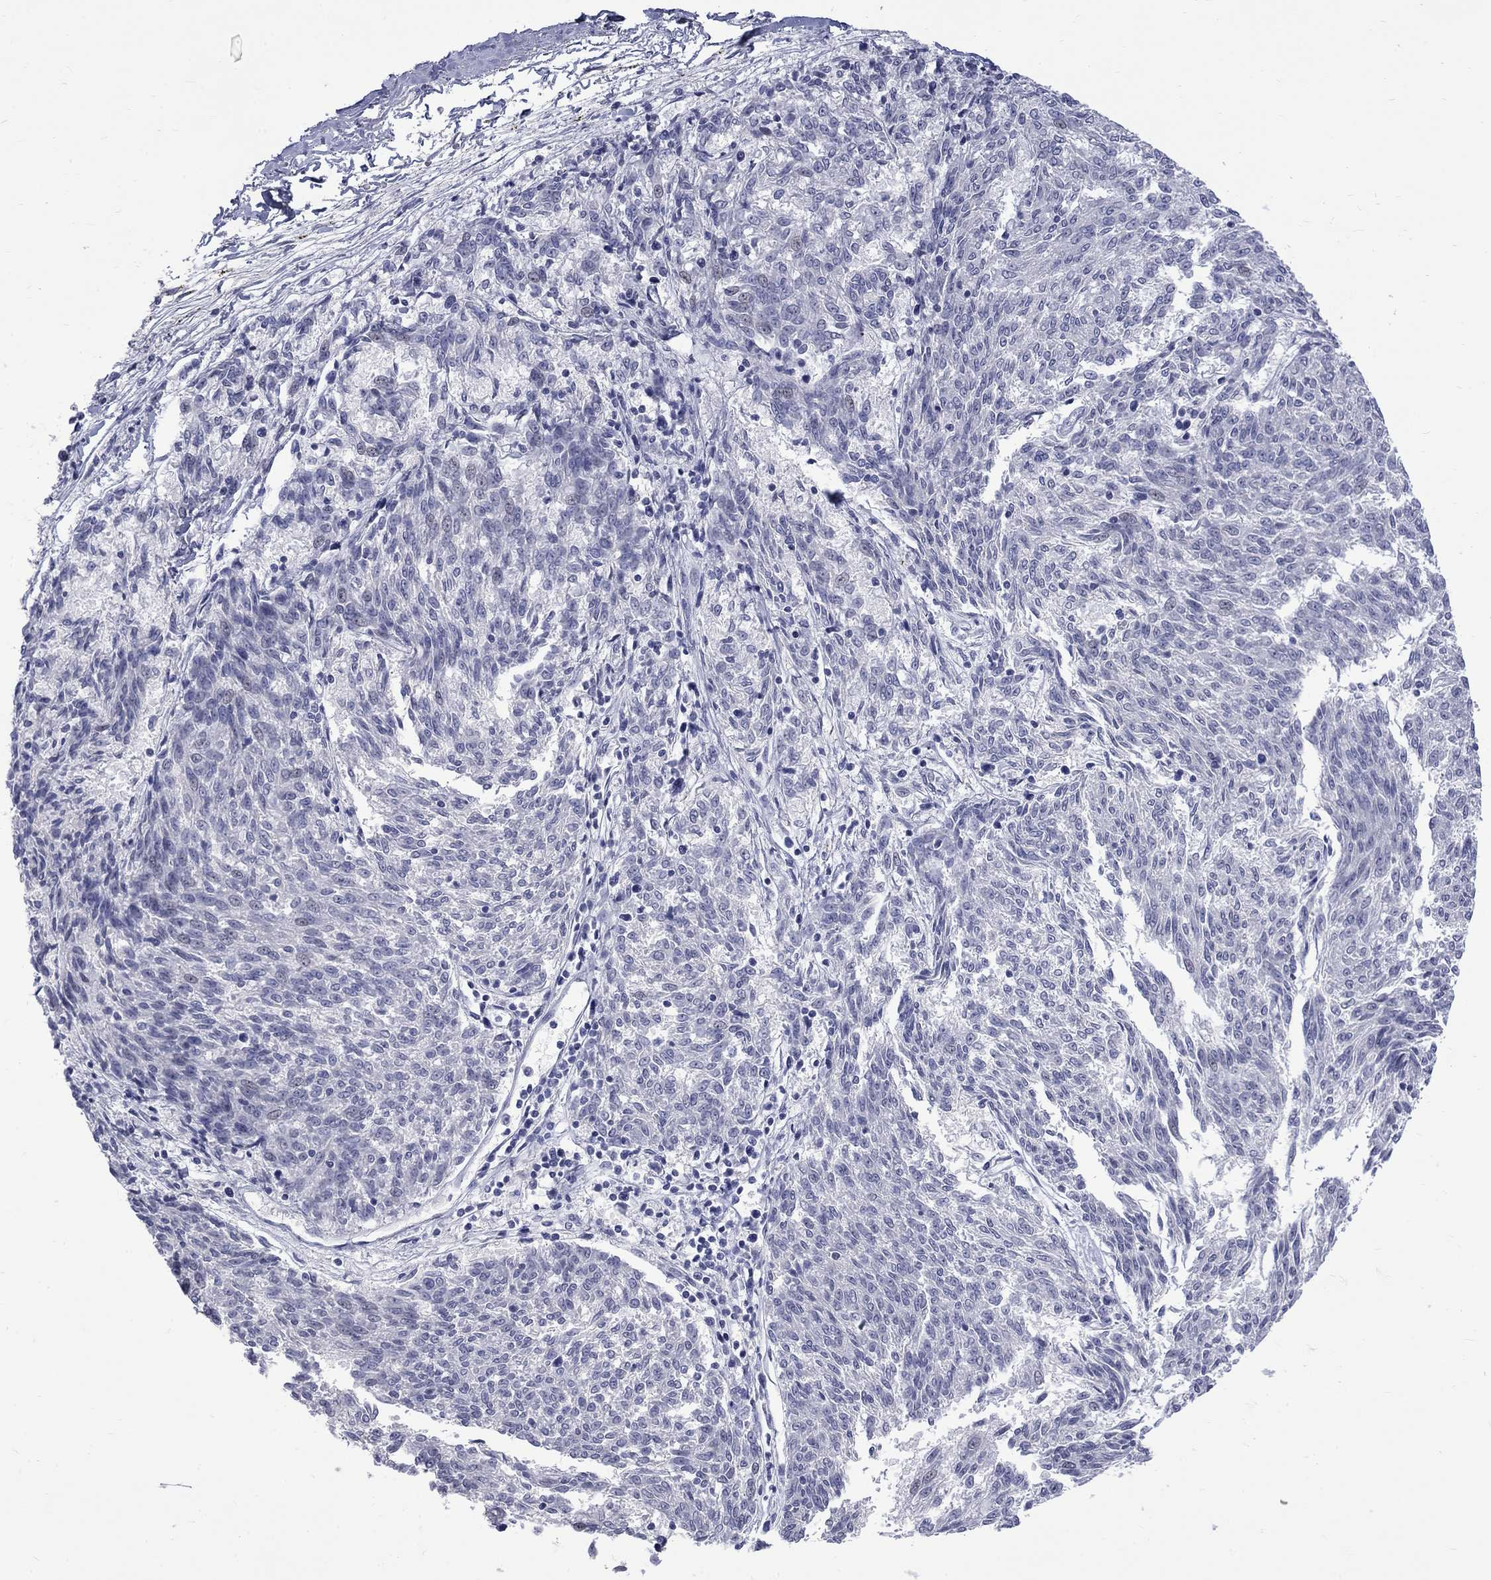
{"staining": {"intensity": "negative", "quantity": "none", "location": "none"}, "tissue": "melanoma", "cell_type": "Tumor cells", "image_type": "cancer", "snomed": [{"axis": "morphology", "description": "Malignant melanoma, NOS"}, {"axis": "topography", "description": "Skin"}], "caption": "This is a image of IHC staining of melanoma, which shows no expression in tumor cells.", "gene": "CTNND2", "patient": {"sex": "female", "age": 72}}